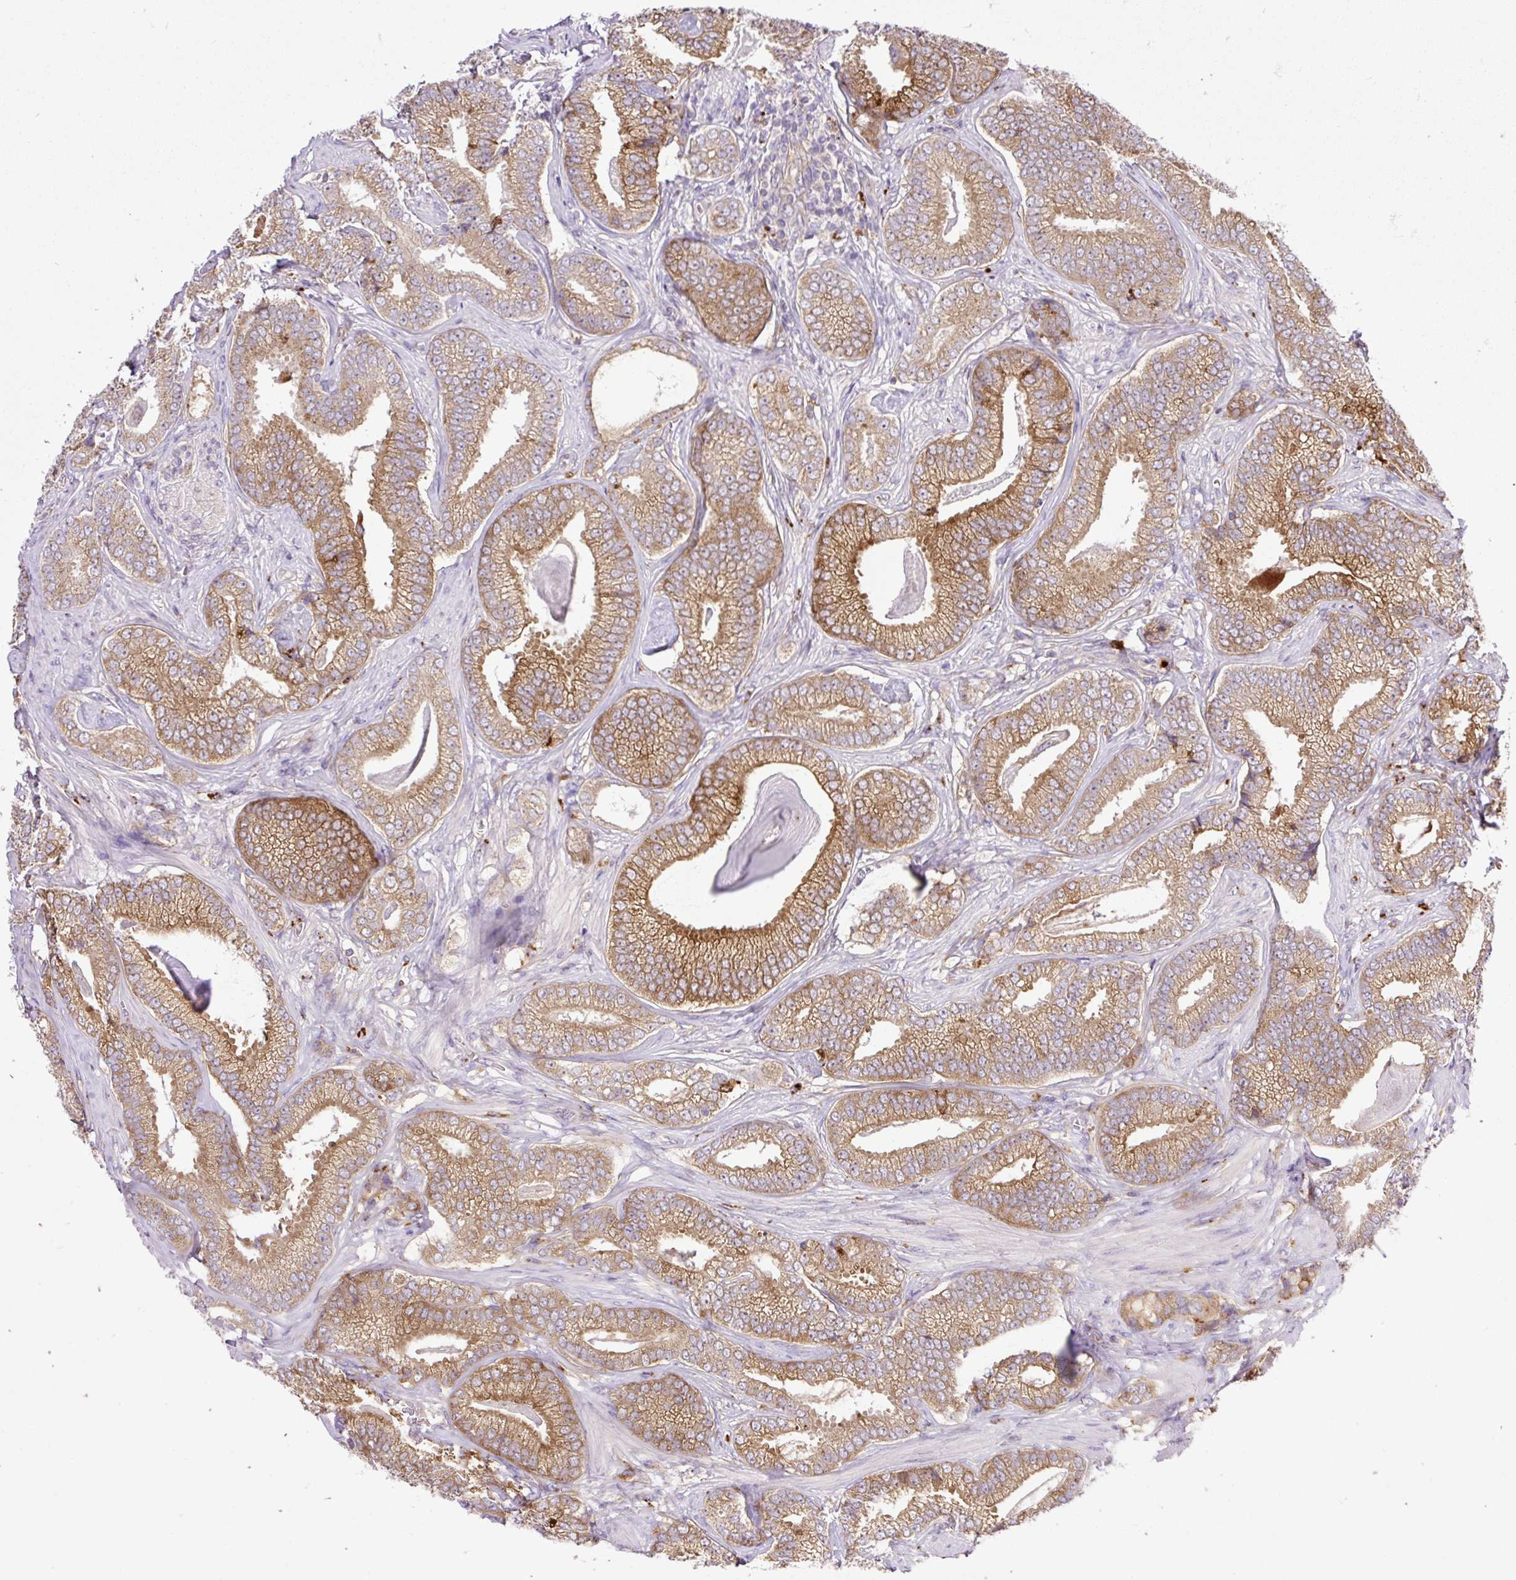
{"staining": {"intensity": "moderate", "quantity": ">75%", "location": "cytoplasmic/membranous"}, "tissue": "prostate cancer", "cell_type": "Tumor cells", "image_type": "cancer", "snomed": [{"axis": "morphology", "description": "Adenocarcinoma, Low grade"}, {"axis": "topography", "description": "Prostate"}], "caption": "Prostate low-grade adenocarcinoma was stained to show a protein in brown. There is medium levels of moderate cytoplasmic/membranous expression in about >75% of tumor cells.", "gene": "HEXB", "patient": {"sex": "male", "age": 63}}